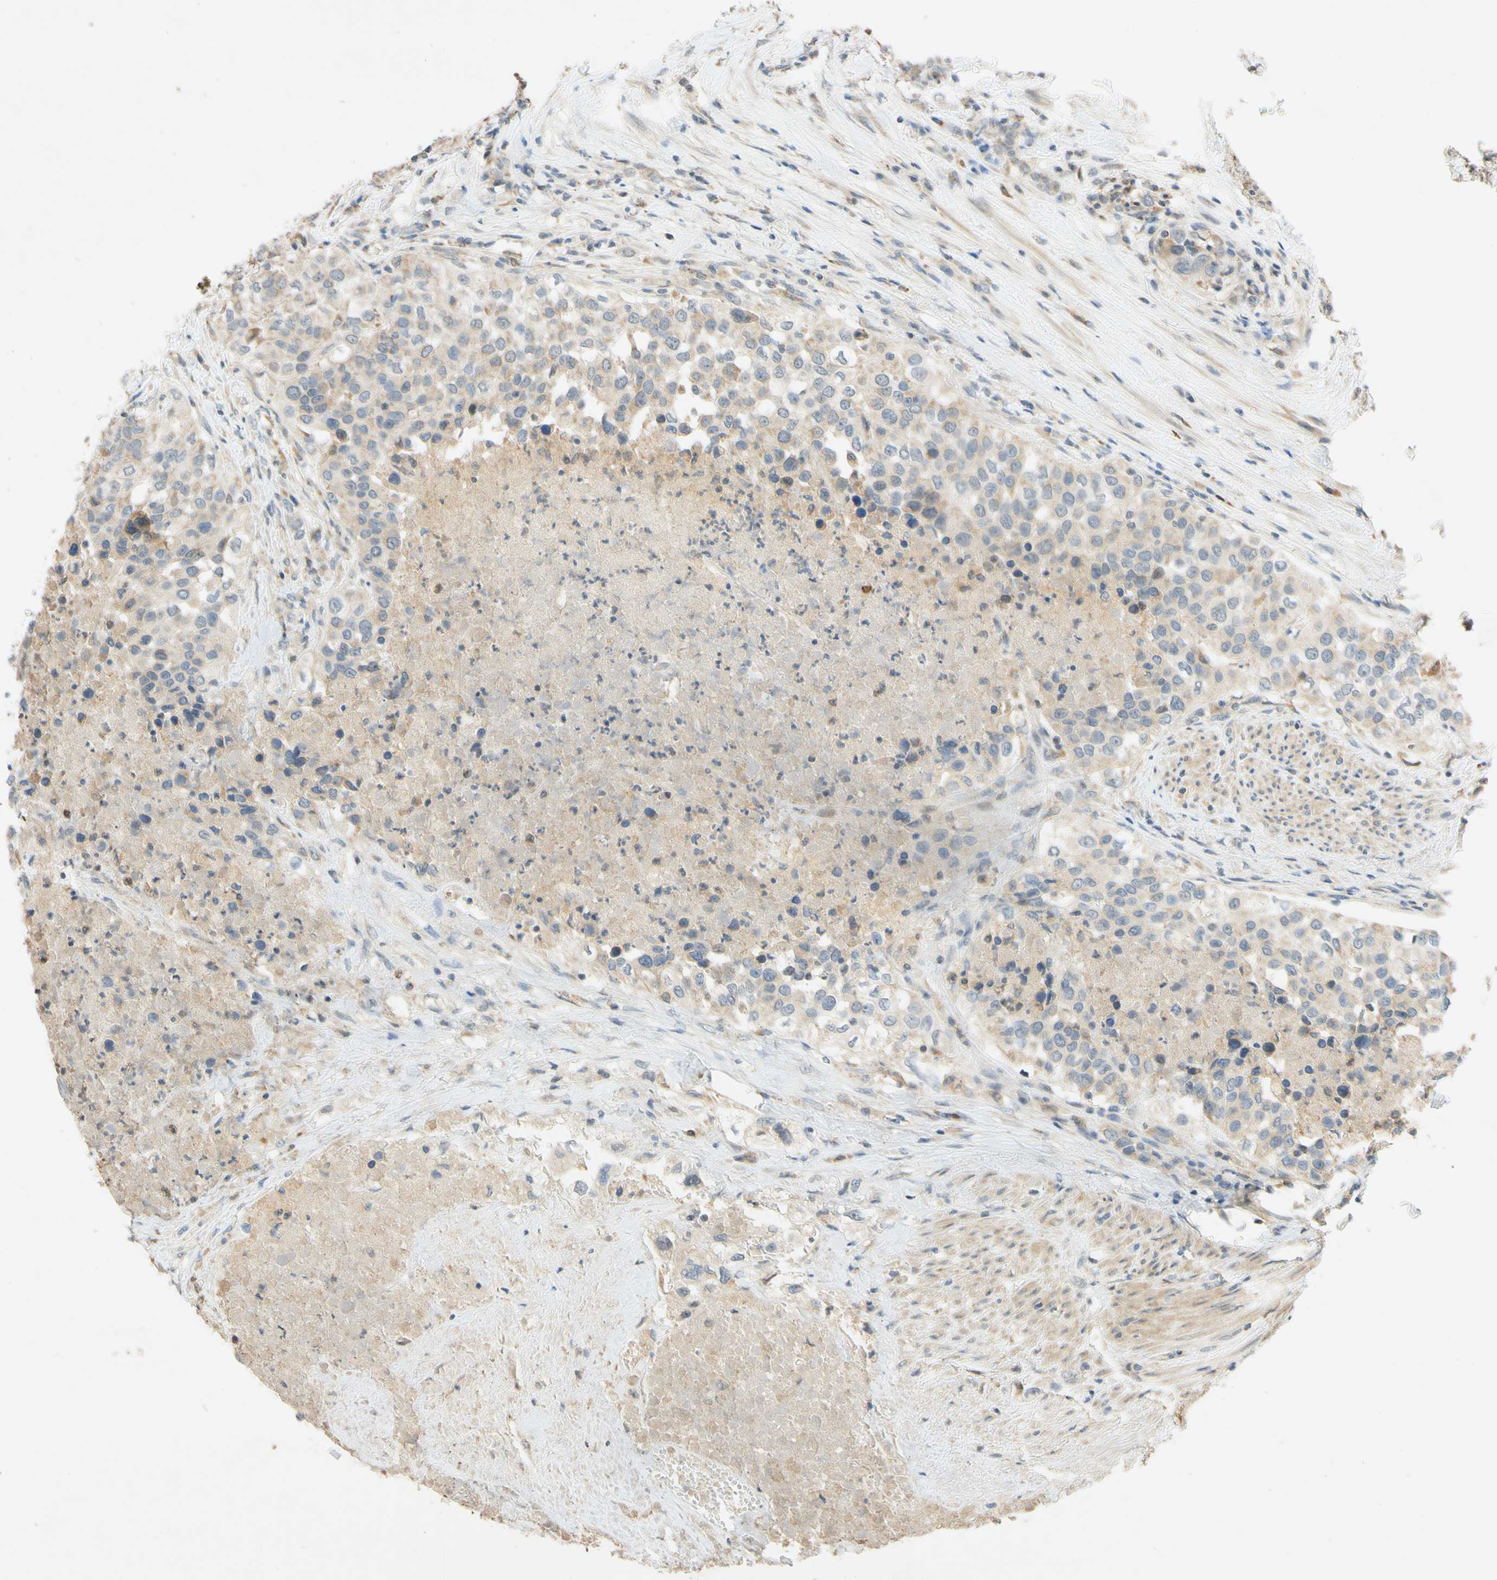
{"staining": {"intensity": "weak", "quantity": ">75%", "location": "cytoplasmic/membranous"}, "tissue": "urothelial cancer", "cell_type": "Tumor cells", "image_type": "cancer", "snomed": [{"axis": "morphology", "description": "Urothelial carcinoma, High grade"}, {"axis": "topography", "description": "Urinary bladder"}], "caption": "About >75% of tumor cells in human urothelial carcinoma (high-grade) demonstrate weak cytoplasmic/membranous protein expression as visualized by brown immunohistochemical staining.", "gene": "GATA1", "patient": {"sex": "female", "age": 80}}